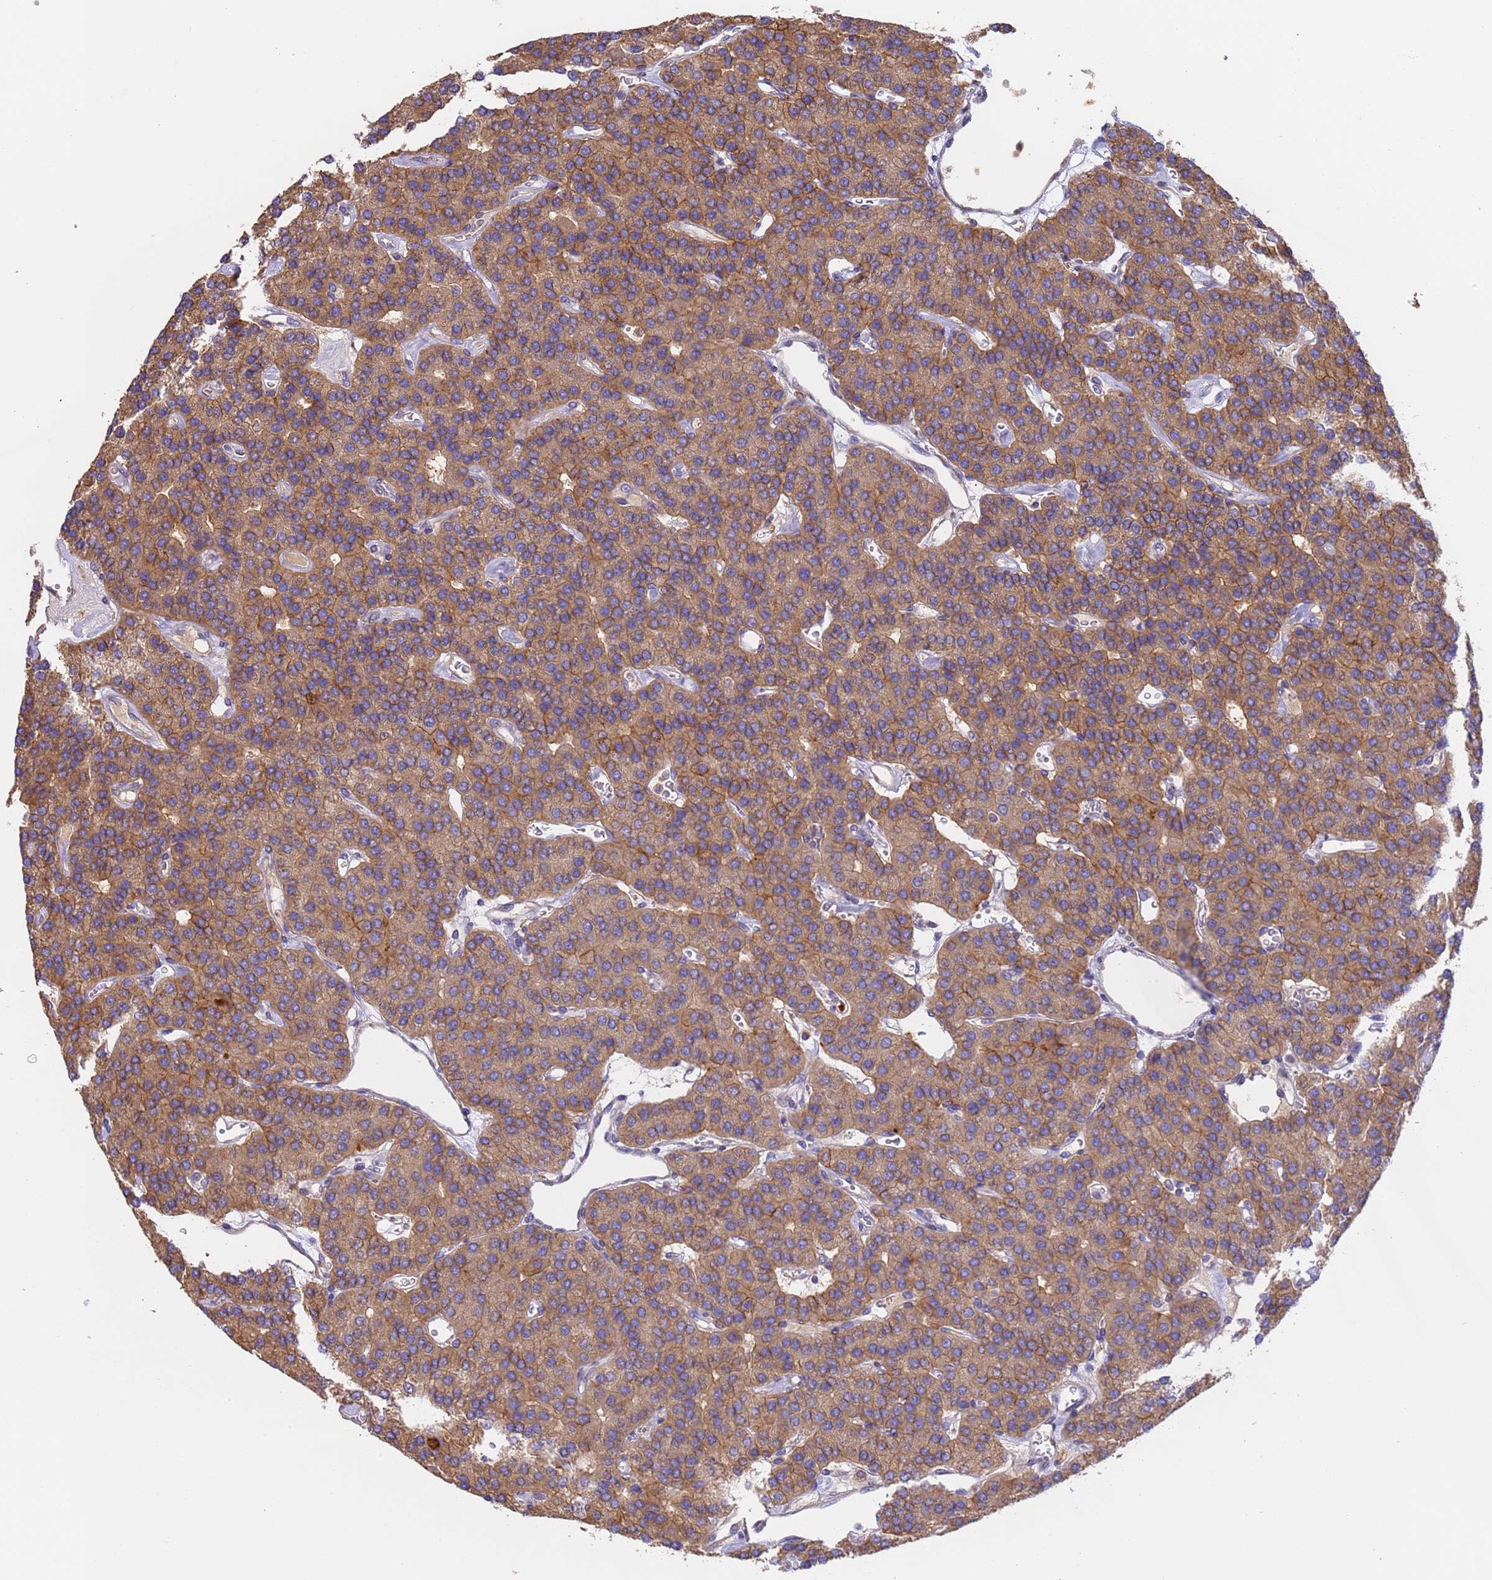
{"staining": {"intensity": "moderate", "quantity": ">75%", "location": "cytoplasmic/membranous"}, "tissue": "parathyroid gland", "cell_type": "Glandular cells", "image_type": "normal", "snomed": [{"axis": "morphology", "description": "Normal tissue, NOS"}, {"axis": "morphology", "description": "Adenoma, NOS"}, {"axis": "topography", "description": "Parathyroid gland"}], "caption": "IHC micrograph of unremarkable parathyroid gland: human parathyroid gland stained using IHC reveals medium levels of moderate protein expression localized specifically in the cytoplasmic/membranous of glandular cells, appearing as a cytoplasmic/membranous brown color.", "gene": "M6PR", "patient": {"sex": "female", "age": 86}}